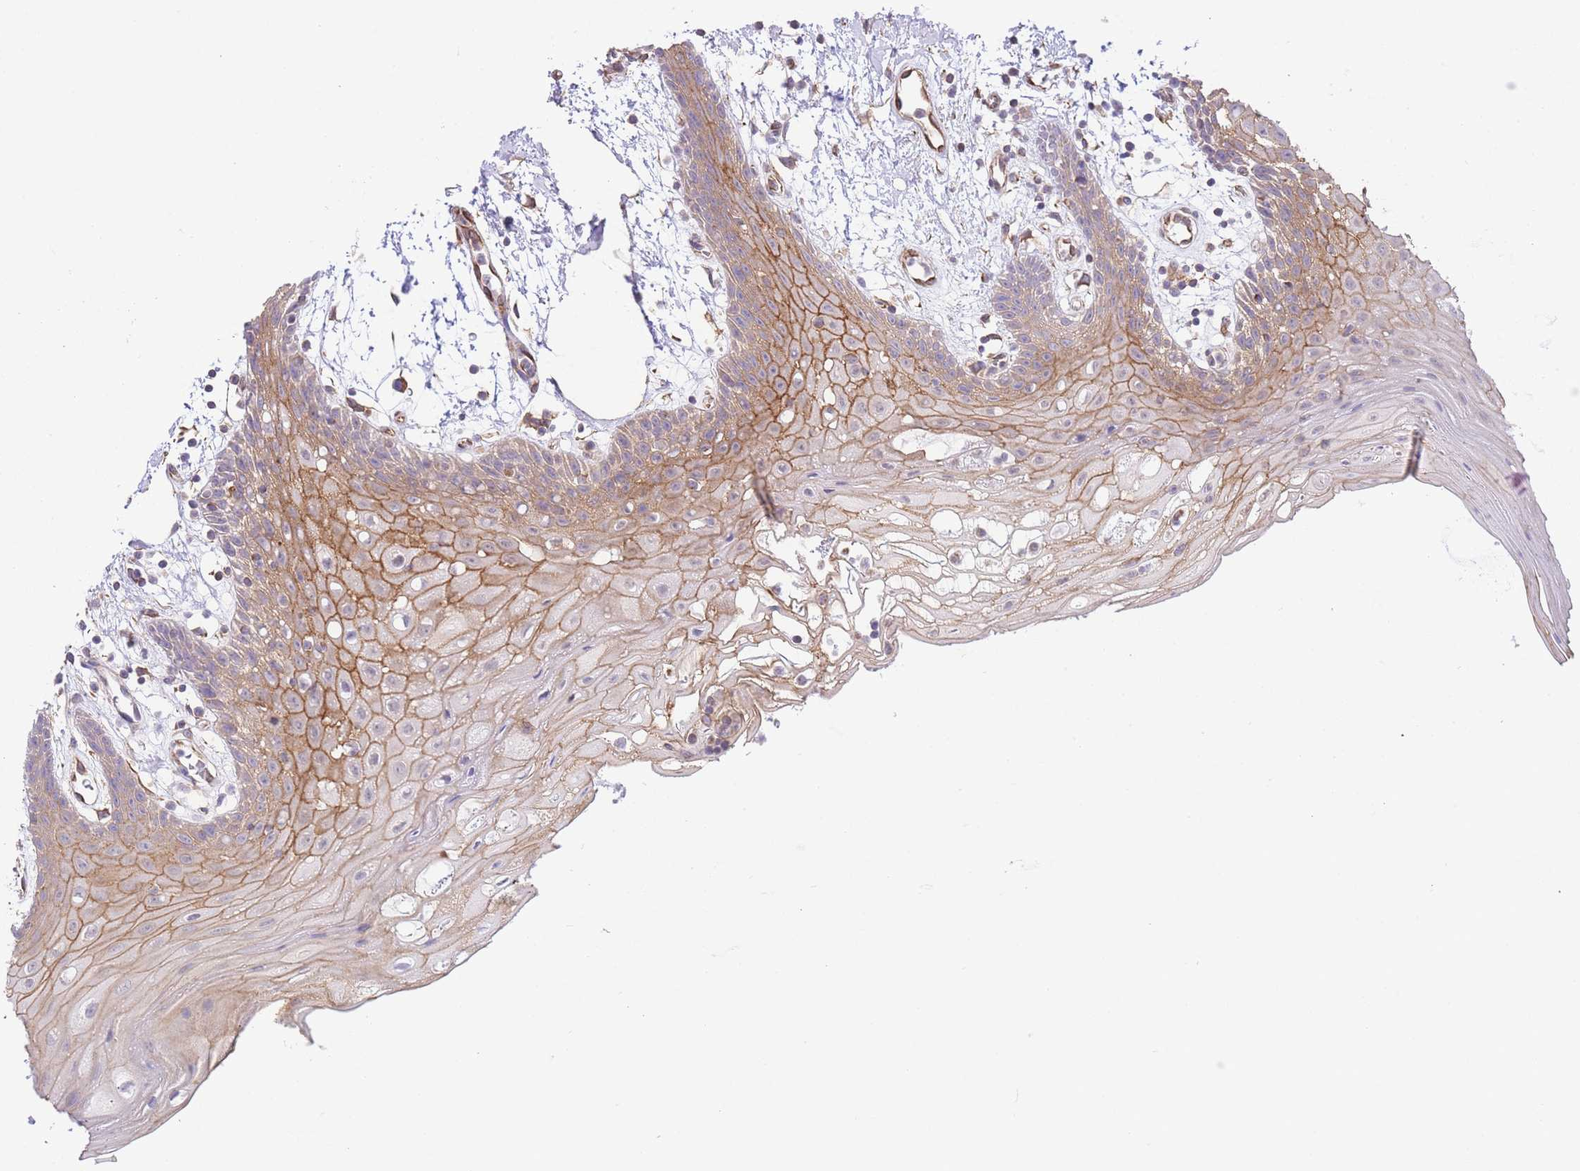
{"staining": {"intensity": "moderate", "quantity": ">75%", "location": "cytoplasmic/membranous"}, "tissue": "oral mucosa", "cell_type": "Squamous epithelial cells", "image_type": "normal", "snomed": [{"axis": "morphology", "description": "Normal tissue, NOS"}, {"axis": "topography", "description": "Oral tissue"}, {"axis": "topography", "description": "Tounge, NOS"}], "caption": "Moderate cytoplasmic/membranous staining is seen in about >75% of squamous epithelial cells in benign oral mucosa.", "gene": "CTBP1", "patient": {"sex": "female", "age": 59}}